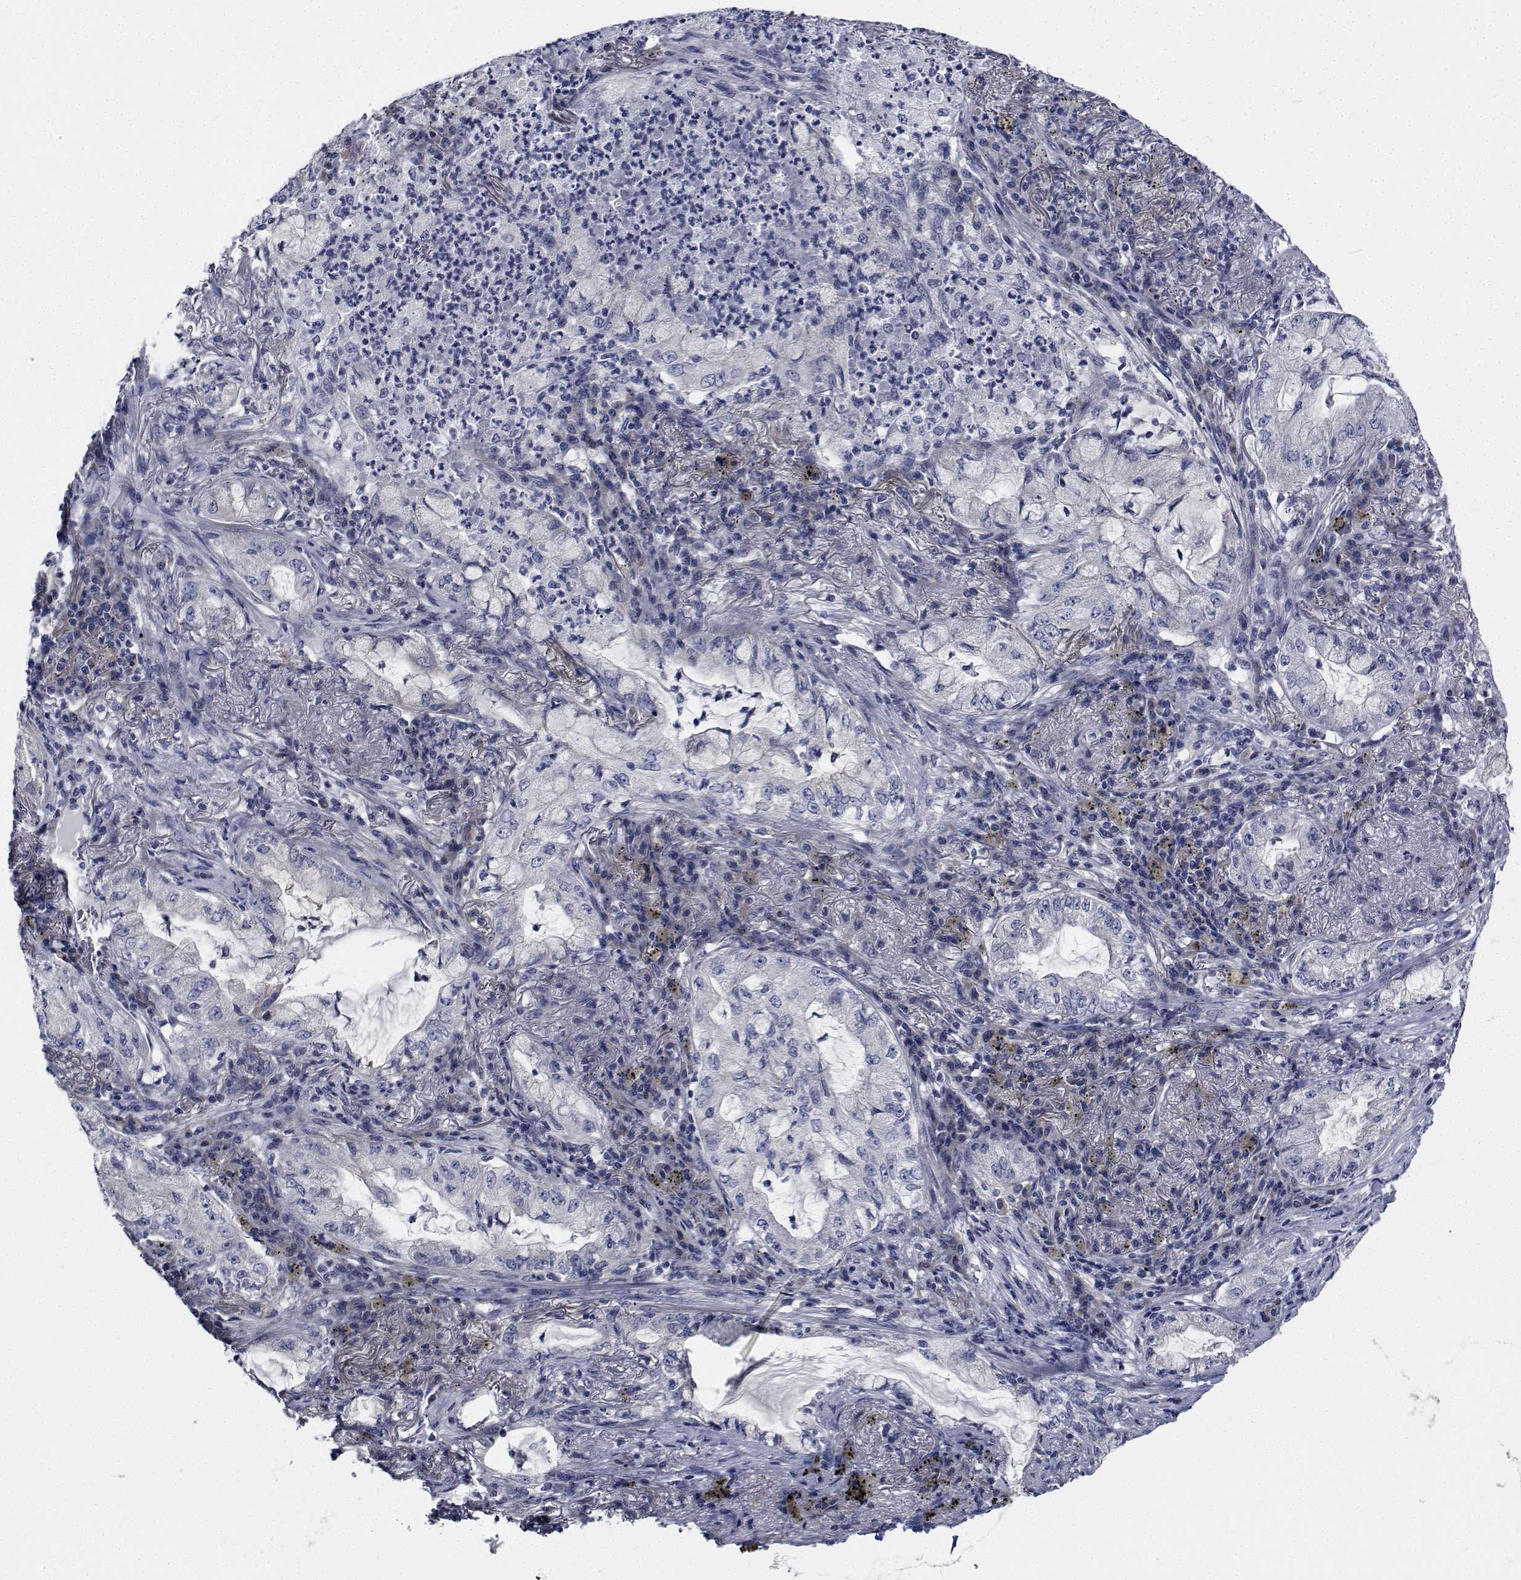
{"staining": {"intensity": "negative", "quantity": "none", "location": "none"}, "tissue": "lung cancer", "cell_type": "Tumor cells", "image_type": "cancer", "snomed": [{"axis": "morphology", "description": "Adenocarcinoma, NOS"}, {"axis": "topography", "description": "Lung"}], "caption": "Immunohistochemistry of lung cancer shows no expression in tumor cells.", "gene": "TTBK1", "patient": {"sex": "female", "age": 73}}